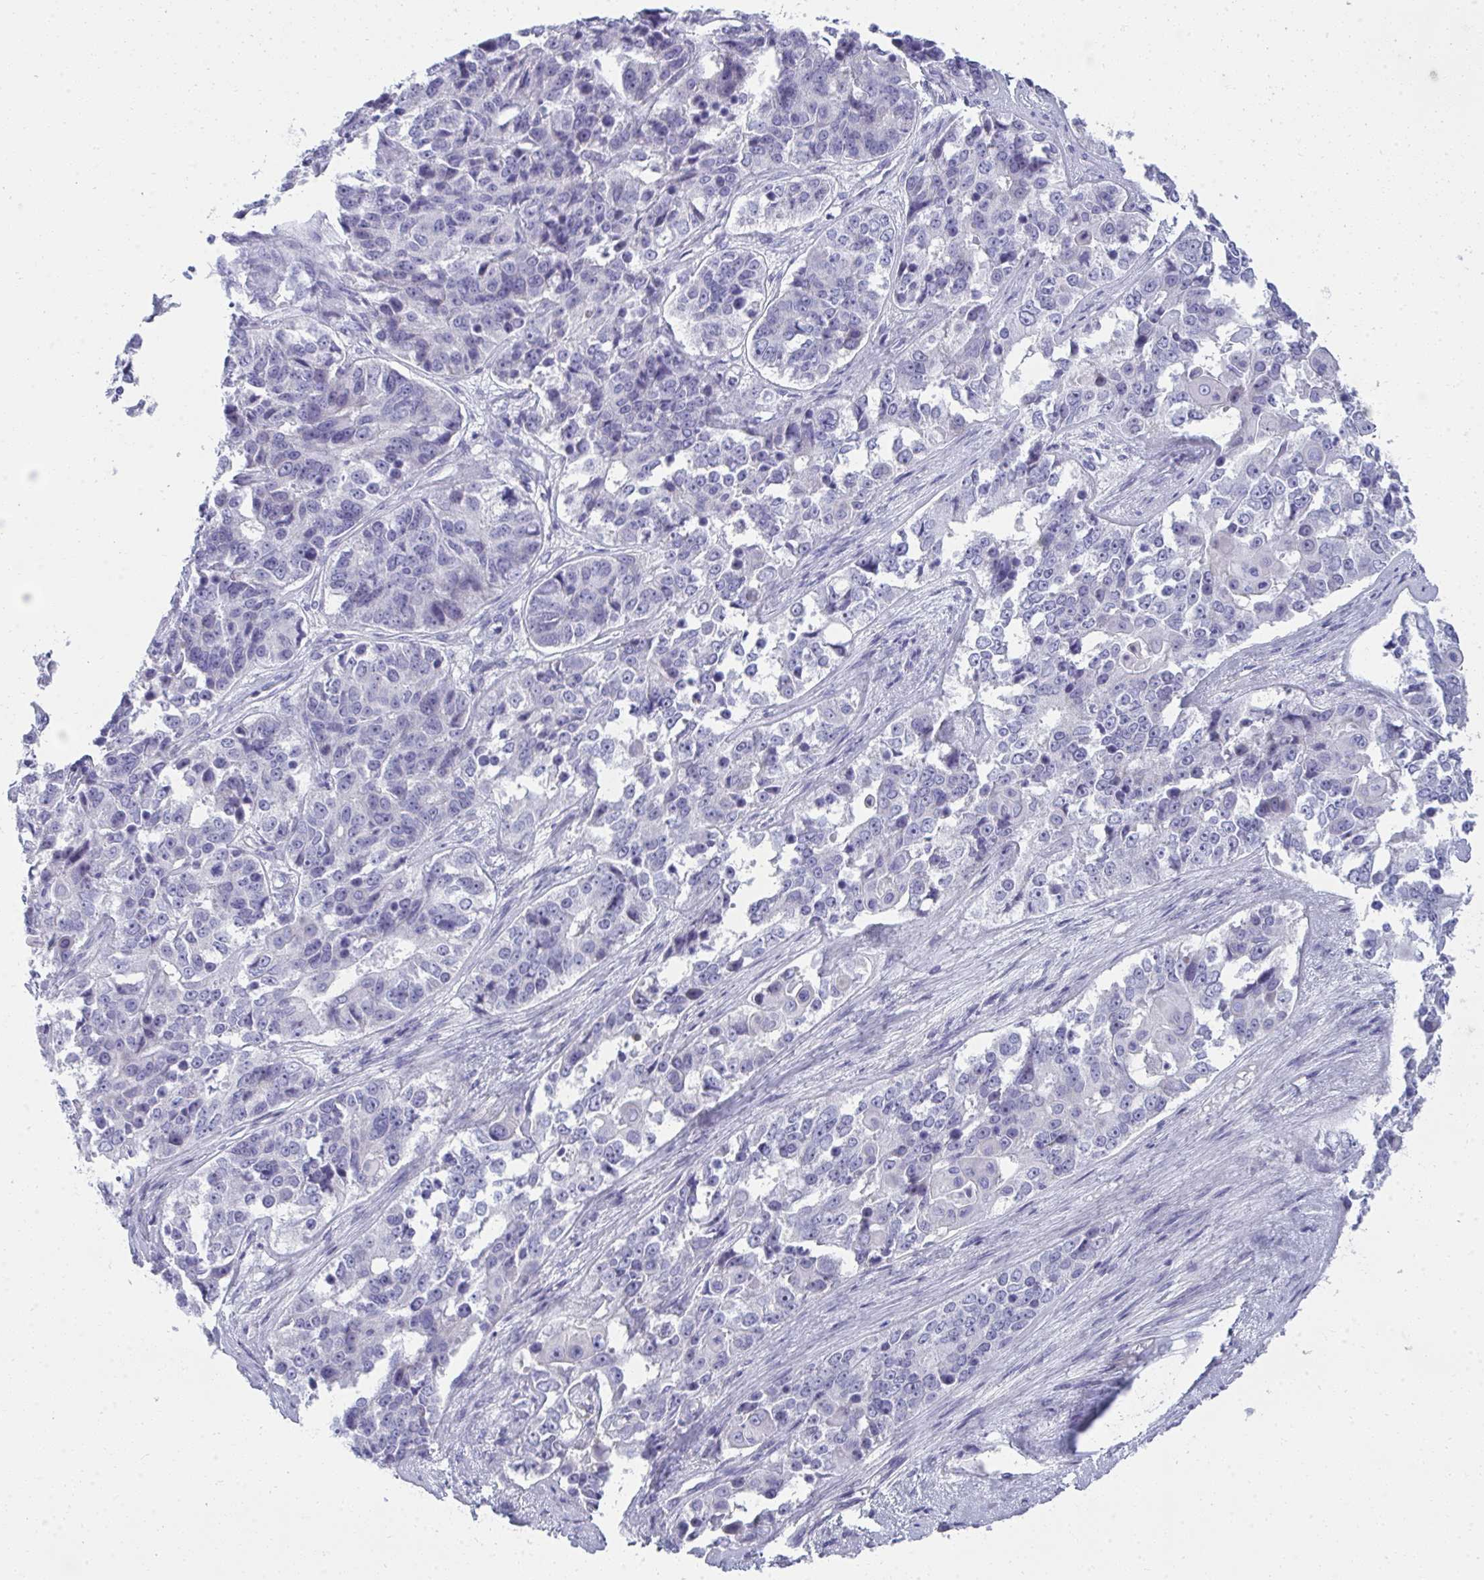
{"staining": {"intensity": "negative", "quantity": "none", "location": "none"}, "tissue": "ovarian cancer", "cell_type": "Tumor cells", "image_type": "cancer", "snomed": [{"axis": "morphology", "description": "Carcinoma, endometroid"}, {"axis": "topography", "description": "Ovary"}], "caption": "Protein analysis of ovarian cancer (endometroid carcinoma) reveals no significant staining in tumor cells.", "gene": "PUS7L", "patient": {"sex": "female", "age": 51}}